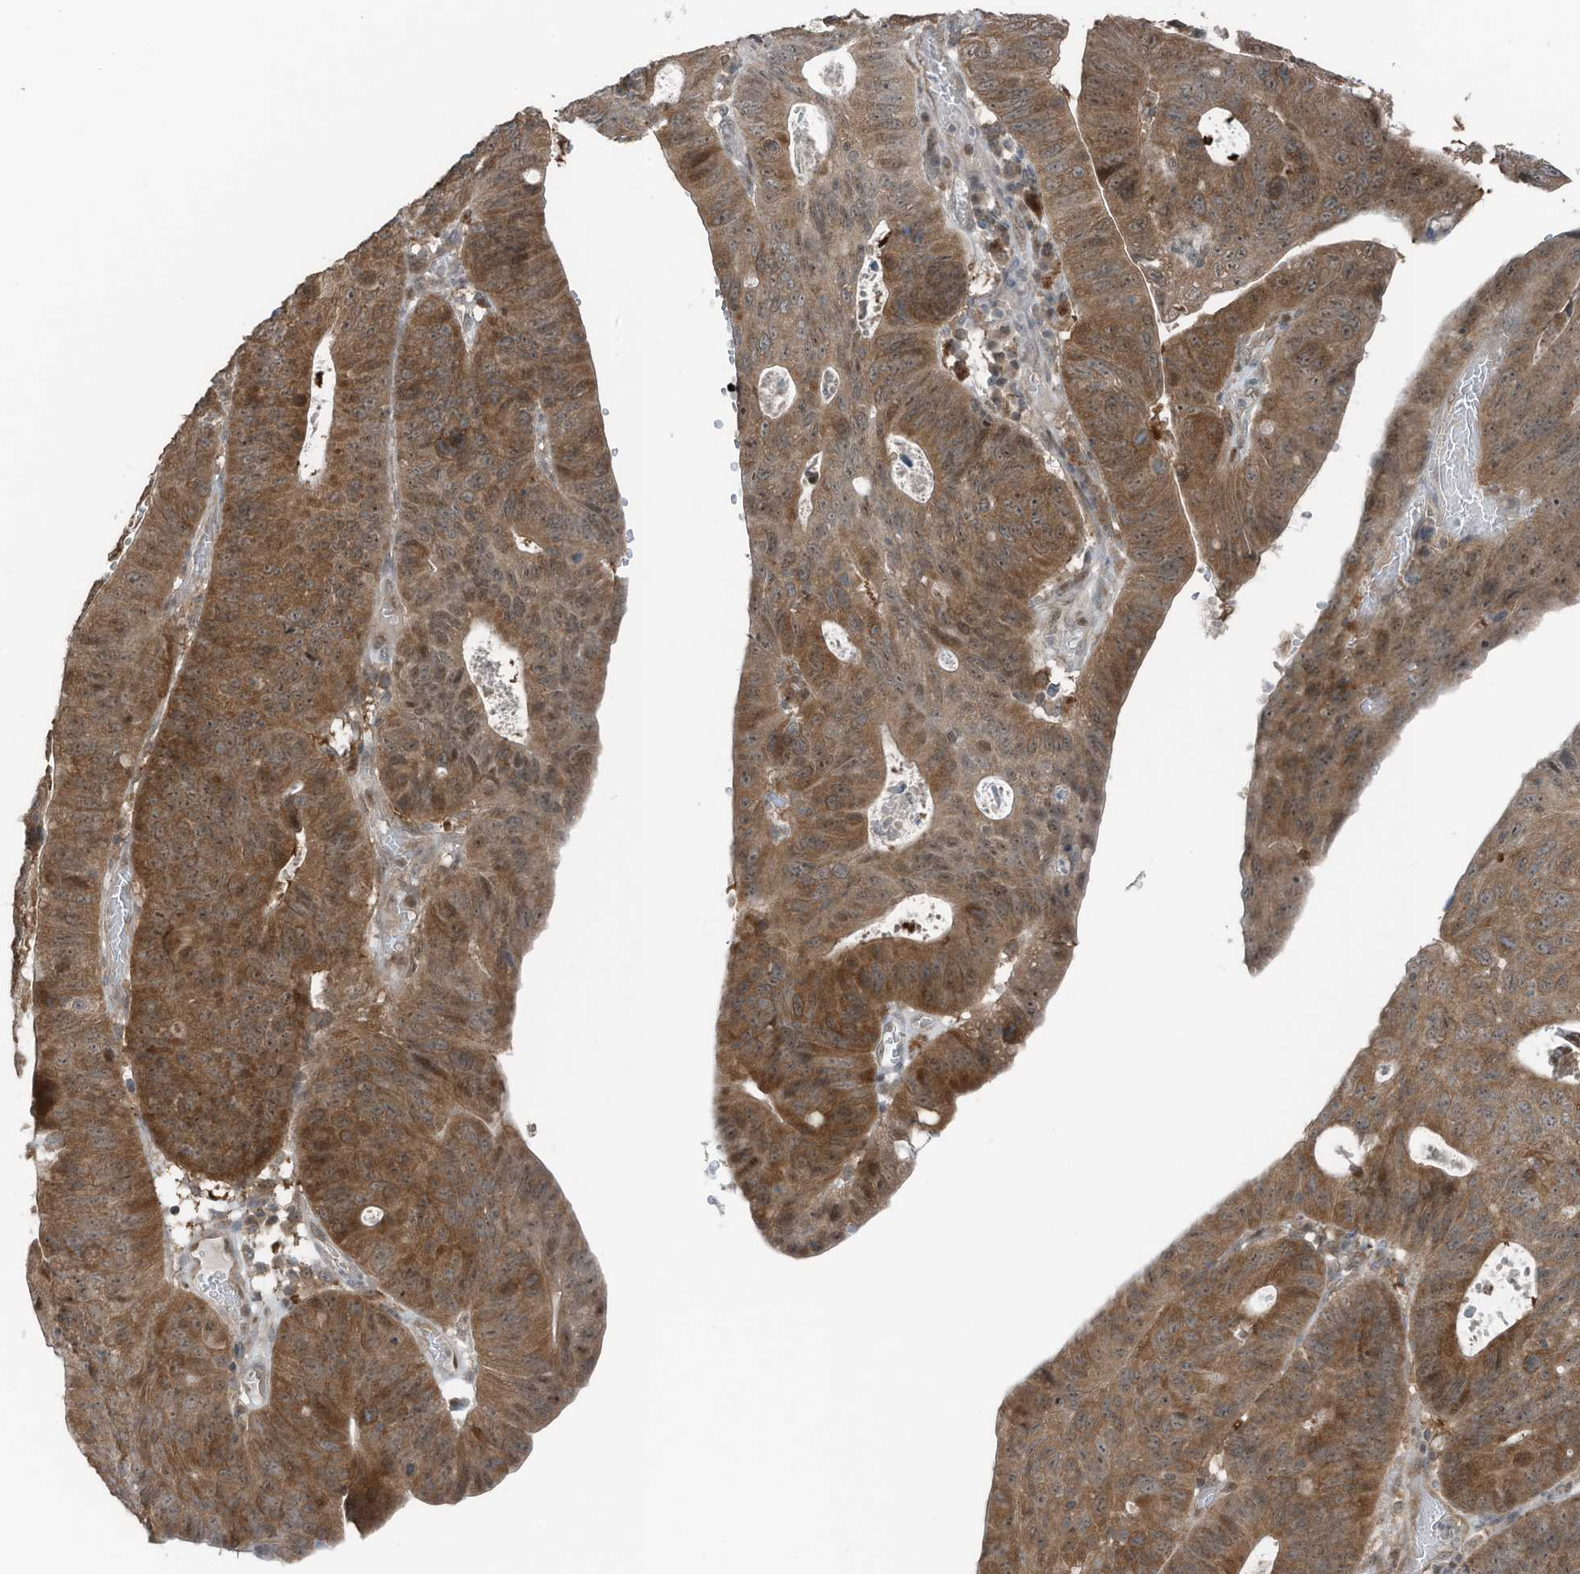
{"staining": {"intensity": "moderate", "quantity": ">75%", "location": "cytoplasmic/membranous,nuclear"}, "tissue": "stomach cancer", "cell_type": "Tumor cells", "image_type": "cancer", "snomed": [{"axis": "morphology", "description": "Adenocarcinoma, NOS"}, {"axis": "topography", "description": "Stomach"}], "caption": "Adenocarcinoma (stomach) tissue exhibits moderate cytoplasmic/membranous and nuclear positivity in about >75% of tumor cells (IHC, brightfield microscopy, high magnification).", "gene": "TXNDC9", "patient": {"sex": "male", "age": 59}}